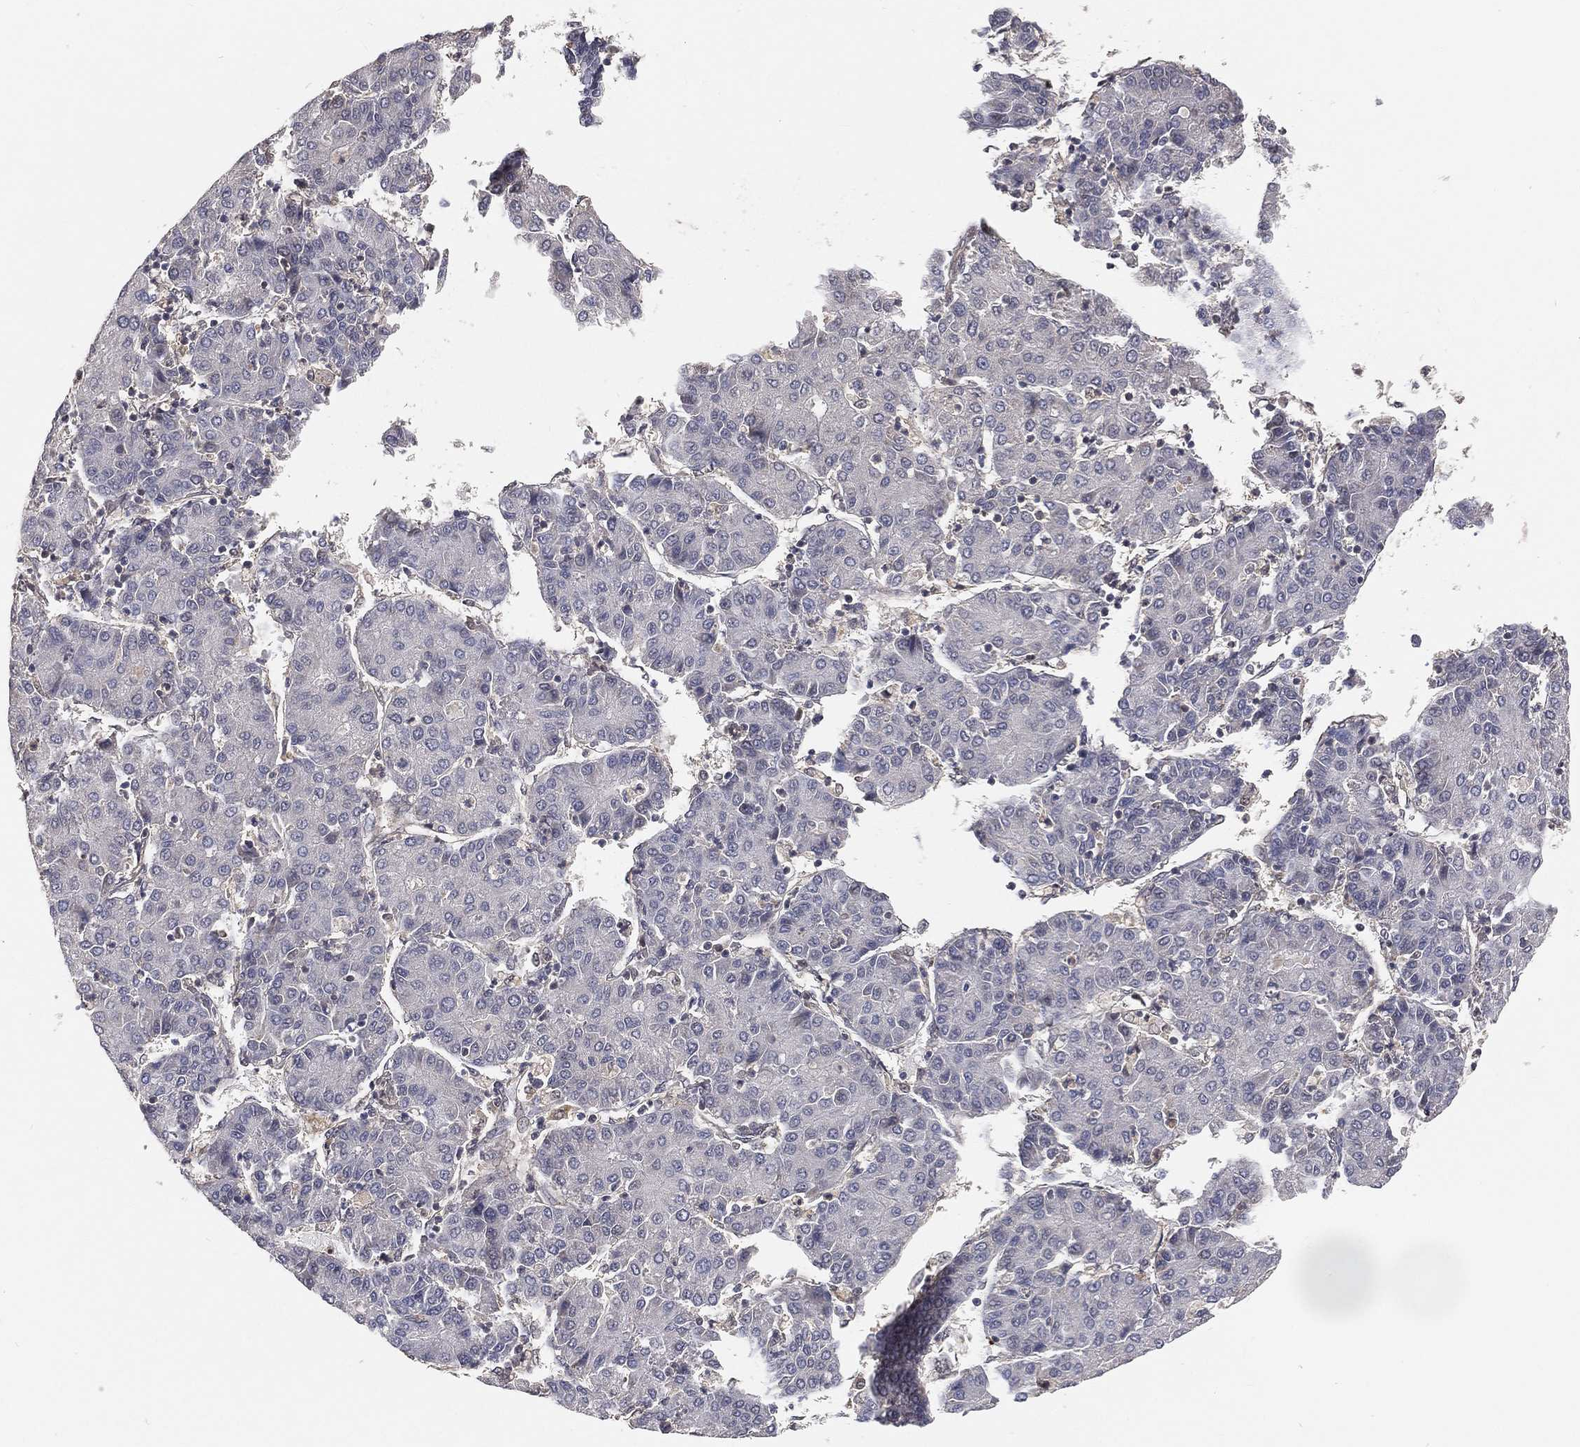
{"staining": {"intensity": "negative", "quantity": "none", "location": "none"}, "tissue": "liver cancer", "cell_type": "Tumor cells", "image_type": "cancer", "snomed": [{"axis": "morphology", "description": "Carcinoma, Hepatocellular, NOS"}, {"axis": "topography", "description": "Liver"}], "caption": "This is an immunohistochemistry (IHC) micrograph of liver hepatocellular carcinoma. There is no expression in tumor cells.", "gene": "MAPK1", "patient": {"sex": "male", "age": 65}}